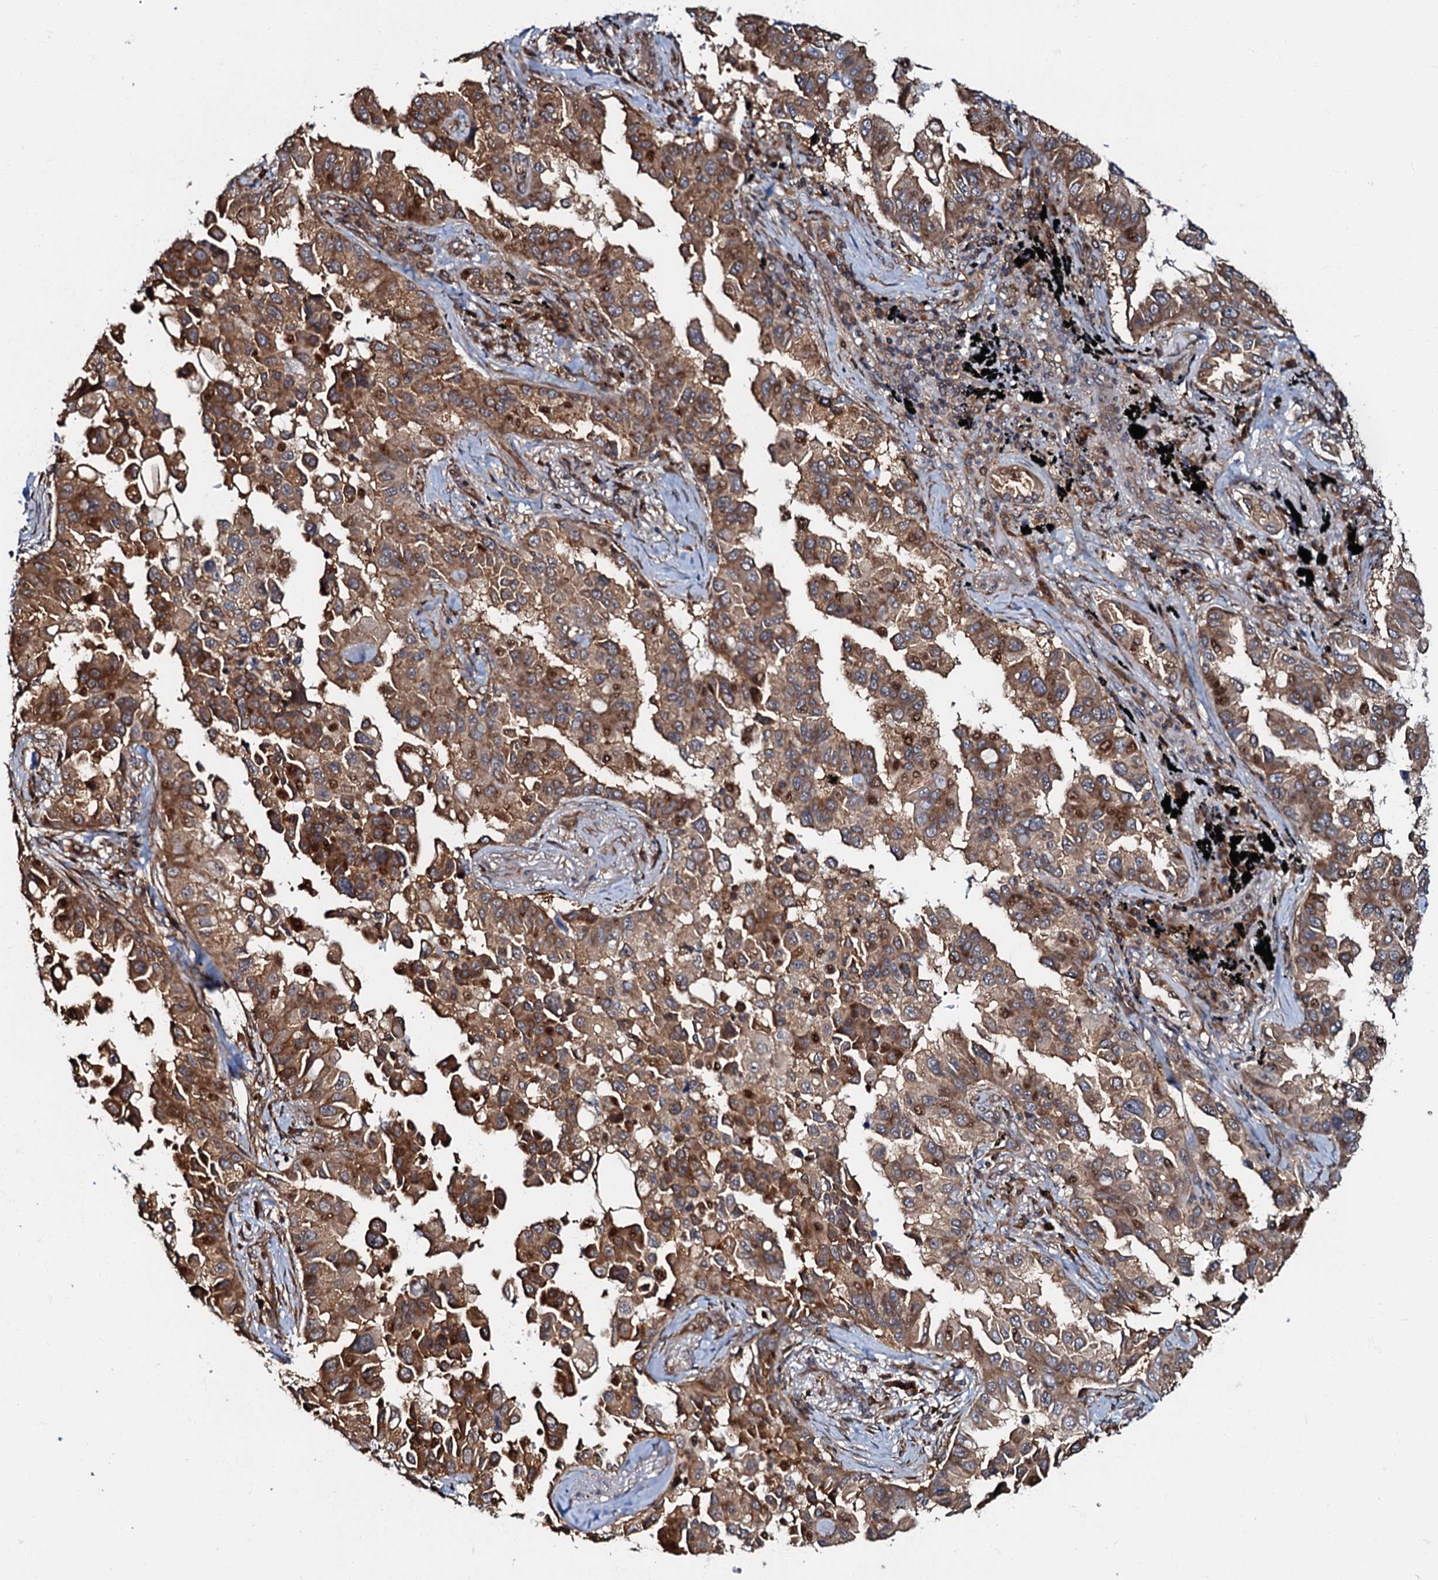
{"staining": {"intensity": "strong", "quantity": ">75%", "location": "cytoplasmic/membranous"}, "tissue": "lung cancer", "cell_type": "Tumor cells", "image_type": "cancer", "snomed": [{"axis": "morphology", "description": "Adenocarcinoma, NOS"}, {"axis": "topography", "description": "Lung"}], "caption": "A micrograph of lung adenocarcinoma stained for a protein exhibits strong cytoplasmic/membranous brown staining in tumor cells.", "gene": "OSBP", "patient": {"sex": "female", "age": 67}}